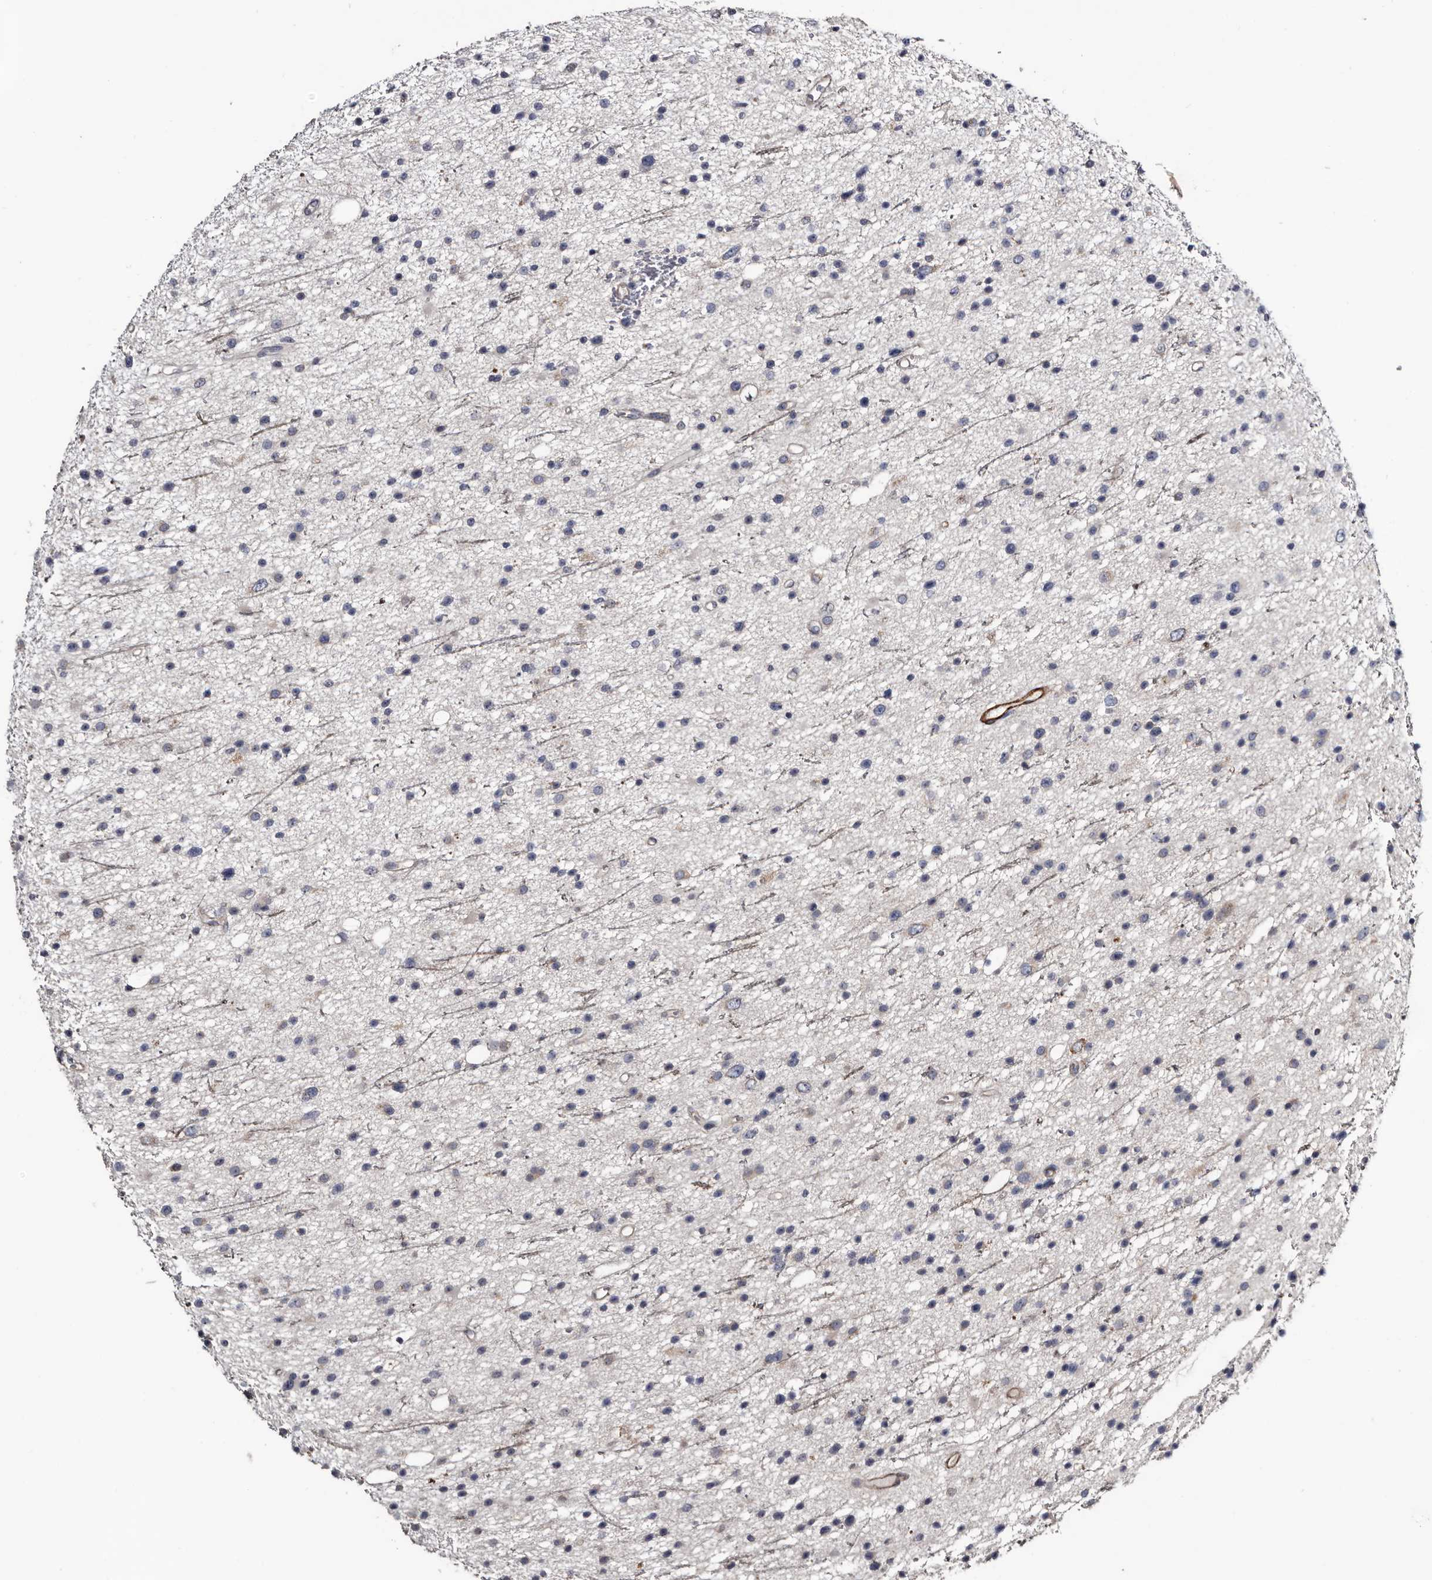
{"staining": {"intensity": "negative", "quantity": "none", "location": "none"}, "tissue": "glioma", "cell_type": "Tumor cells", "image_type": "cancer", "snomed": [{"axis": "morphology", "description": "Glioma, malignant, Low grade"}, {"axis": "topography", "description": "Cerebral cortex"}], "caption": "High power microscopy micrograph of an IHC photomicrograph of low-grade glioma (malignant), revealing no significant positivity in tumor cells.", "gene": "IARS1", "patient": {"sex": "female", "age": 39}}